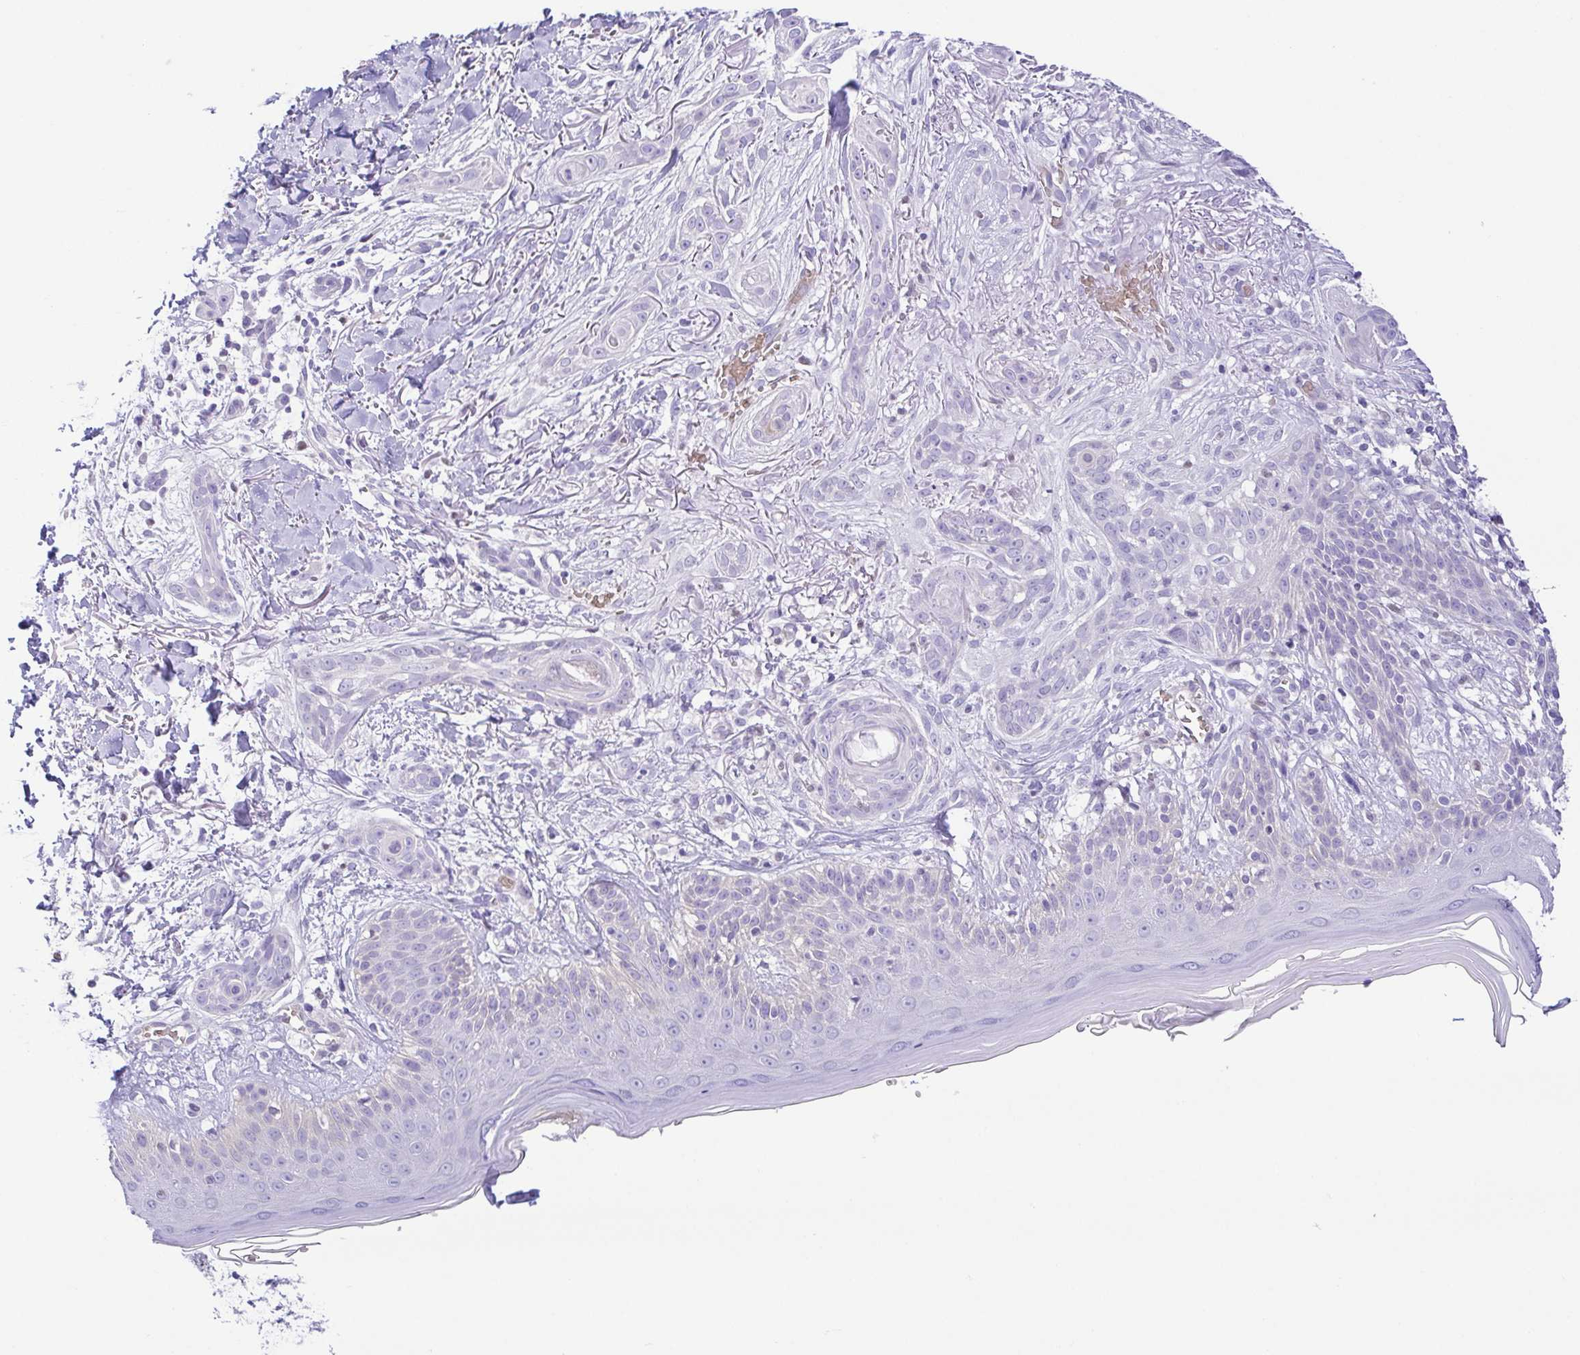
{"staining": {"intensity": "negative", "quantity": "none", "location": "none"}, "tissue": "skin cancer", "cell_type": "Tumor cells", "image_type": "cancer", "snomed": [{"axis": "morphology", "description": "Basal cell carcinoma"}, {"axis": "morphology", "description": "BCC, high aggressive"}, {"axis": "topography", "description": "Skin"}], "caption": "Tumor cells are negative for protein expression in human skin basal cell carcinoma. Nuclei are stained in blue.", "gene": "EPB42", "patient": {"sex": "male", "age": 64}}